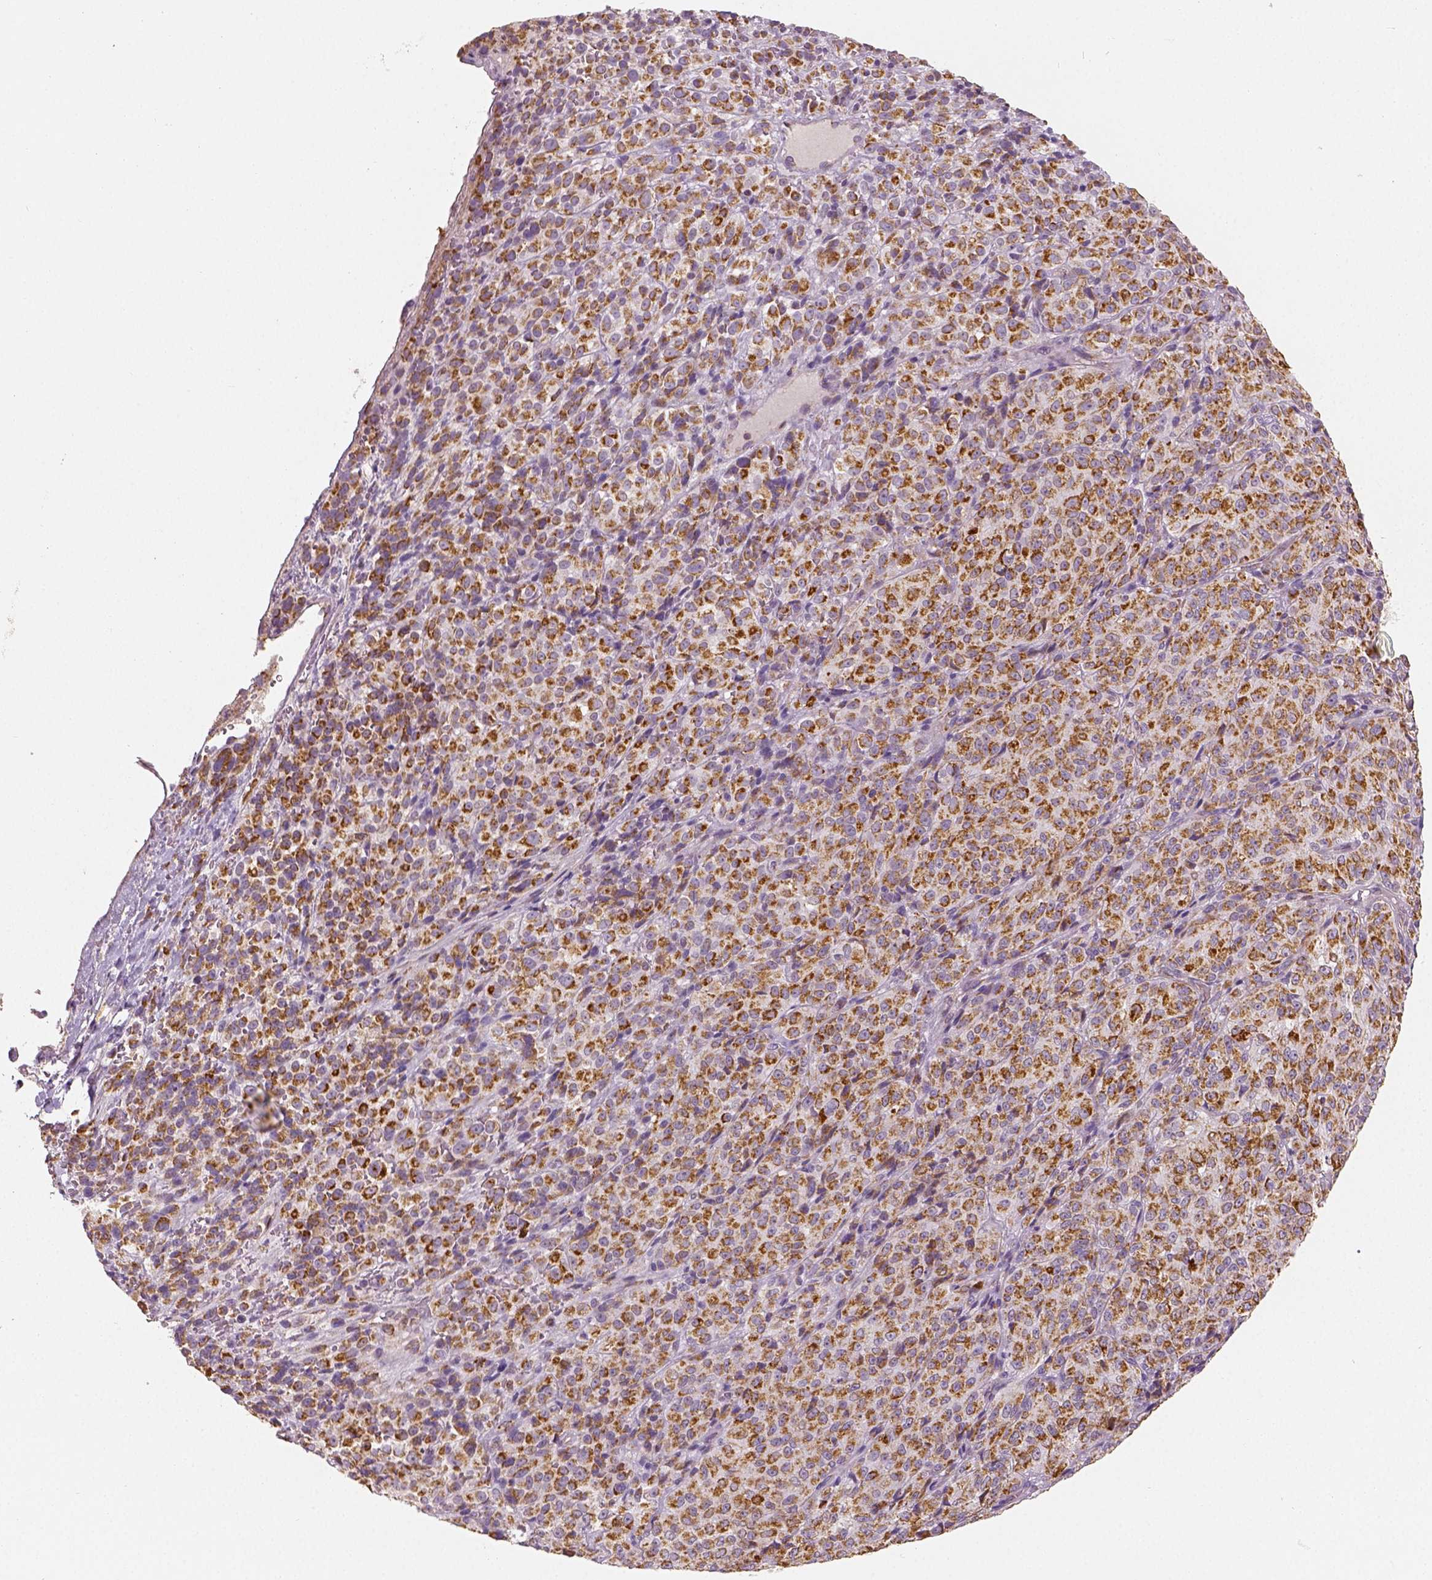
{"staining": {"intensity": "strong", "quantity": ">75%", "location": "cytoplasmic/membranous"}, "tissue": "melanoma", "cell_type": "Tumor cells", "image_type": "cancer", "snomed": [{"axis": "morphology", "description": "Malignant melanoma, Metastatic site"}, {"axis": "topography", "description": "Brain"}], "caption": "A brown stain highlights strong cytoplasmic/membranous positivity of a protein in human melanoma tumor cells.", "gene": "PGAM5", "patient": {"sex": "female", "age": 56}}